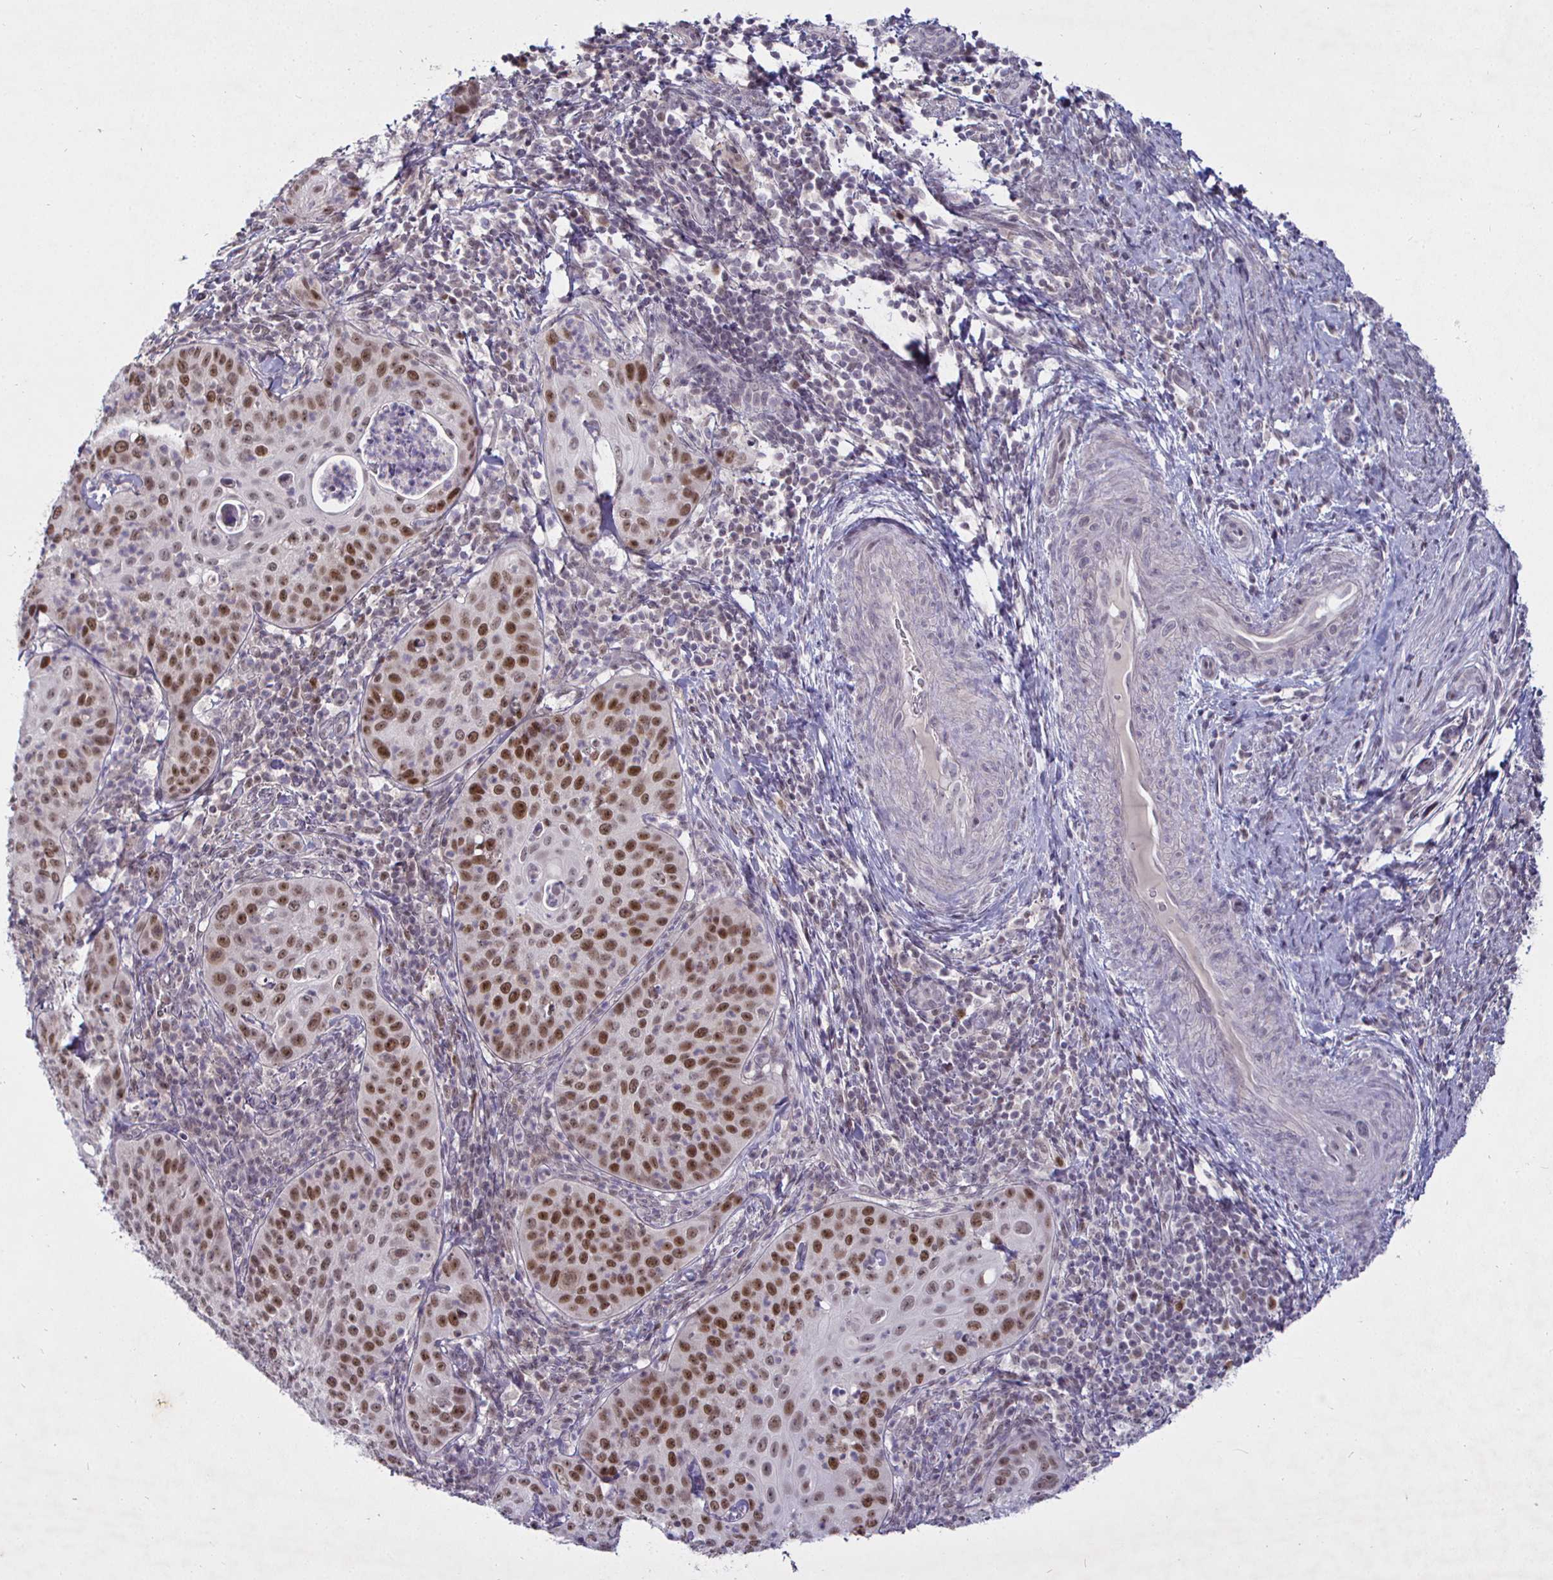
{"staining": {"intensity": "moderate", "quantity": ">75%", "location": "nuclear"}, "tissue": "cervical cancer", "cell_type": "Tumor cells", "image_type": "cancer", "snomed": [{"axis": "morphology", "description": "Squamous cell carcinoma, NOS"}, {"axis": "topography", "description": "Cervix"}], "caption": "IHC micrograph of human cervical squamous cell carcinoma stained for a protein (brown), which reveals medium levels of moderate nuclear positivity in about >75% of tumor cells.", "gene": "MLH1", "patient": {"sex": "female", "age": 30}}